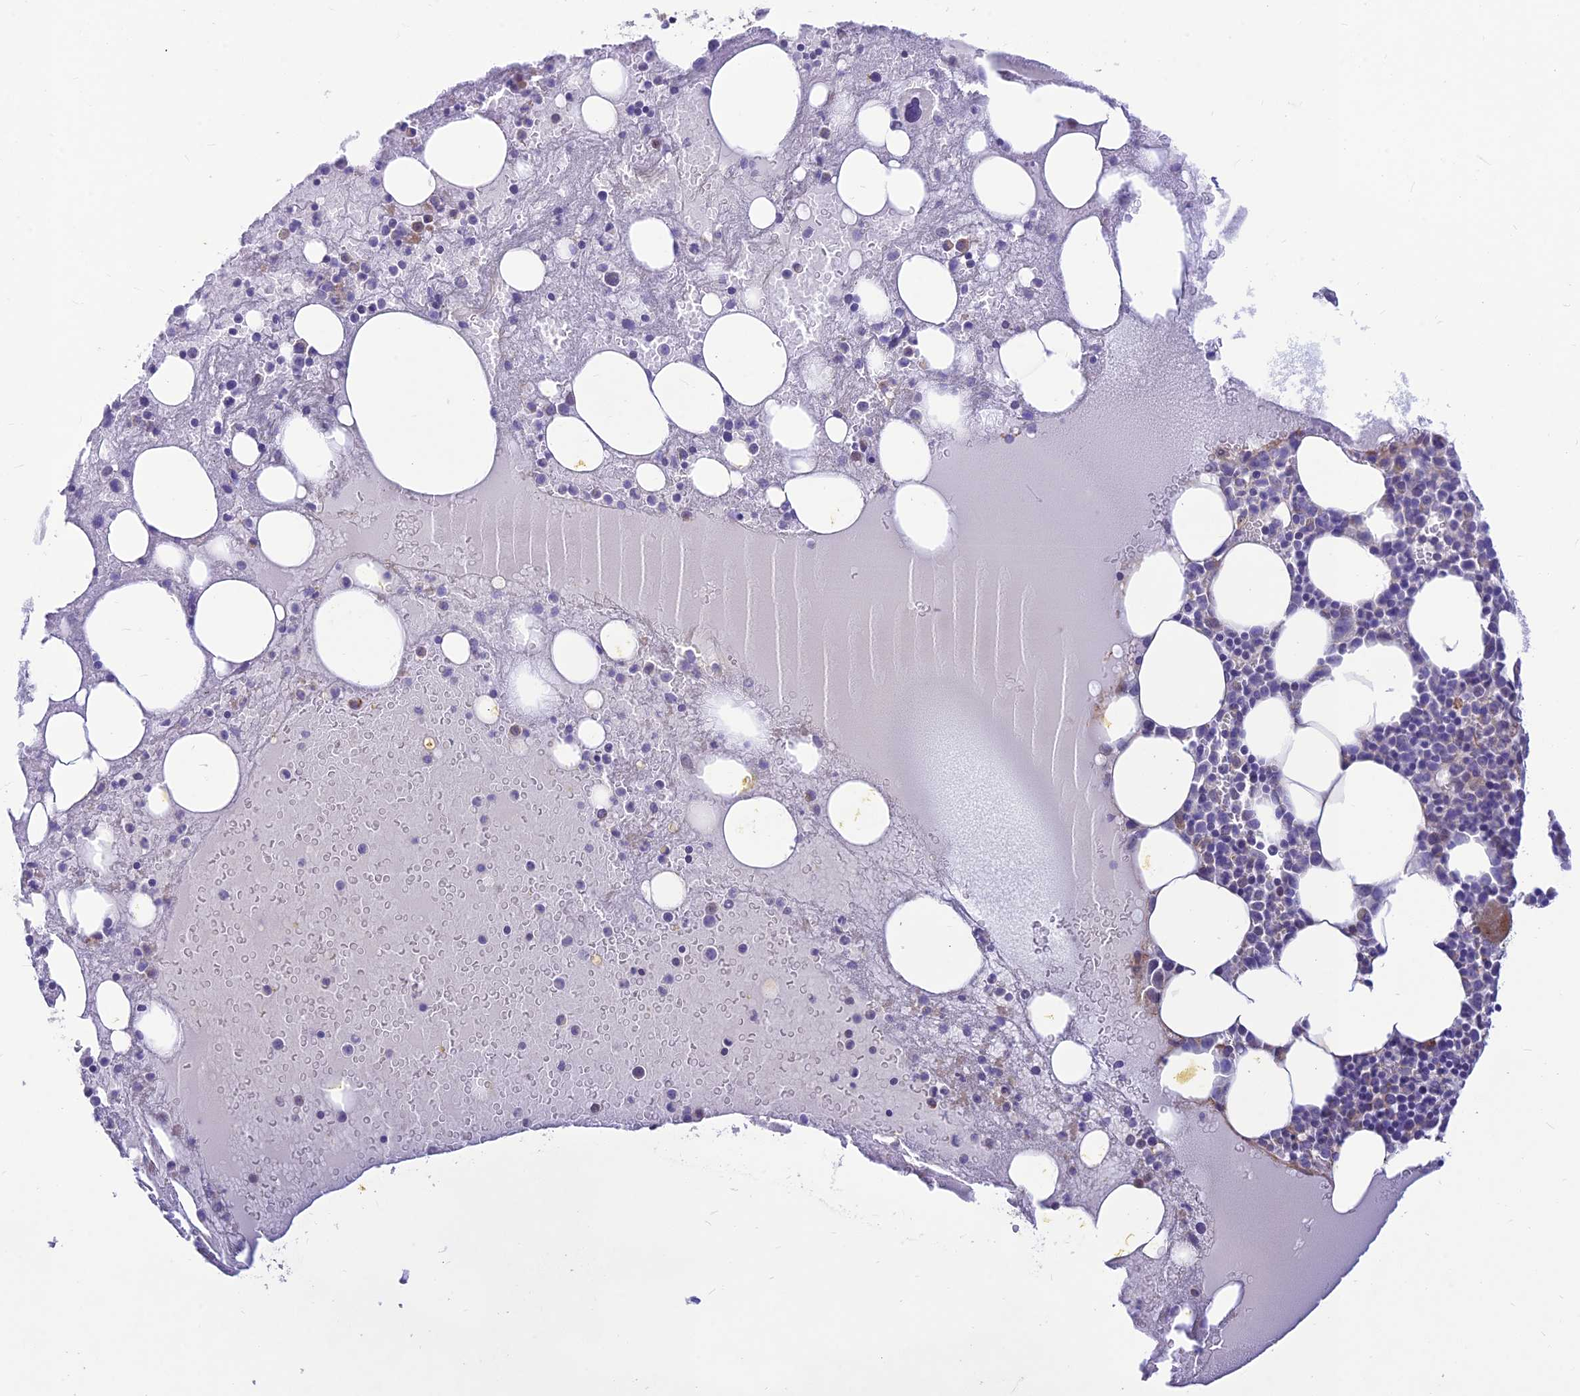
{"staining": {"intensity": "weak", "quantity": "<25%", "location": "cytoplasmic/membranous"}, "tissue": "bone marrow", "cell_type": "Hematopoietic cells", "image_type": "normal", "snomed": [{"axis": "morphology", "description": "Normal tissue, NOS"}, {"axis": "topography", "description": "Bone marrow"}], "caption": "Hematopoietic cells are negative for brown protein staining in unremarkable bone marrow. The staining was performed using DAB (3,3'-diaminobenzidine) to visualize the protein expression in brown, while the nuclei were stained in blue with hematoxylin (Magnification: 20x).", "gene": "ST8SIA5", "patient": {"sex": "male", "age": 61}}